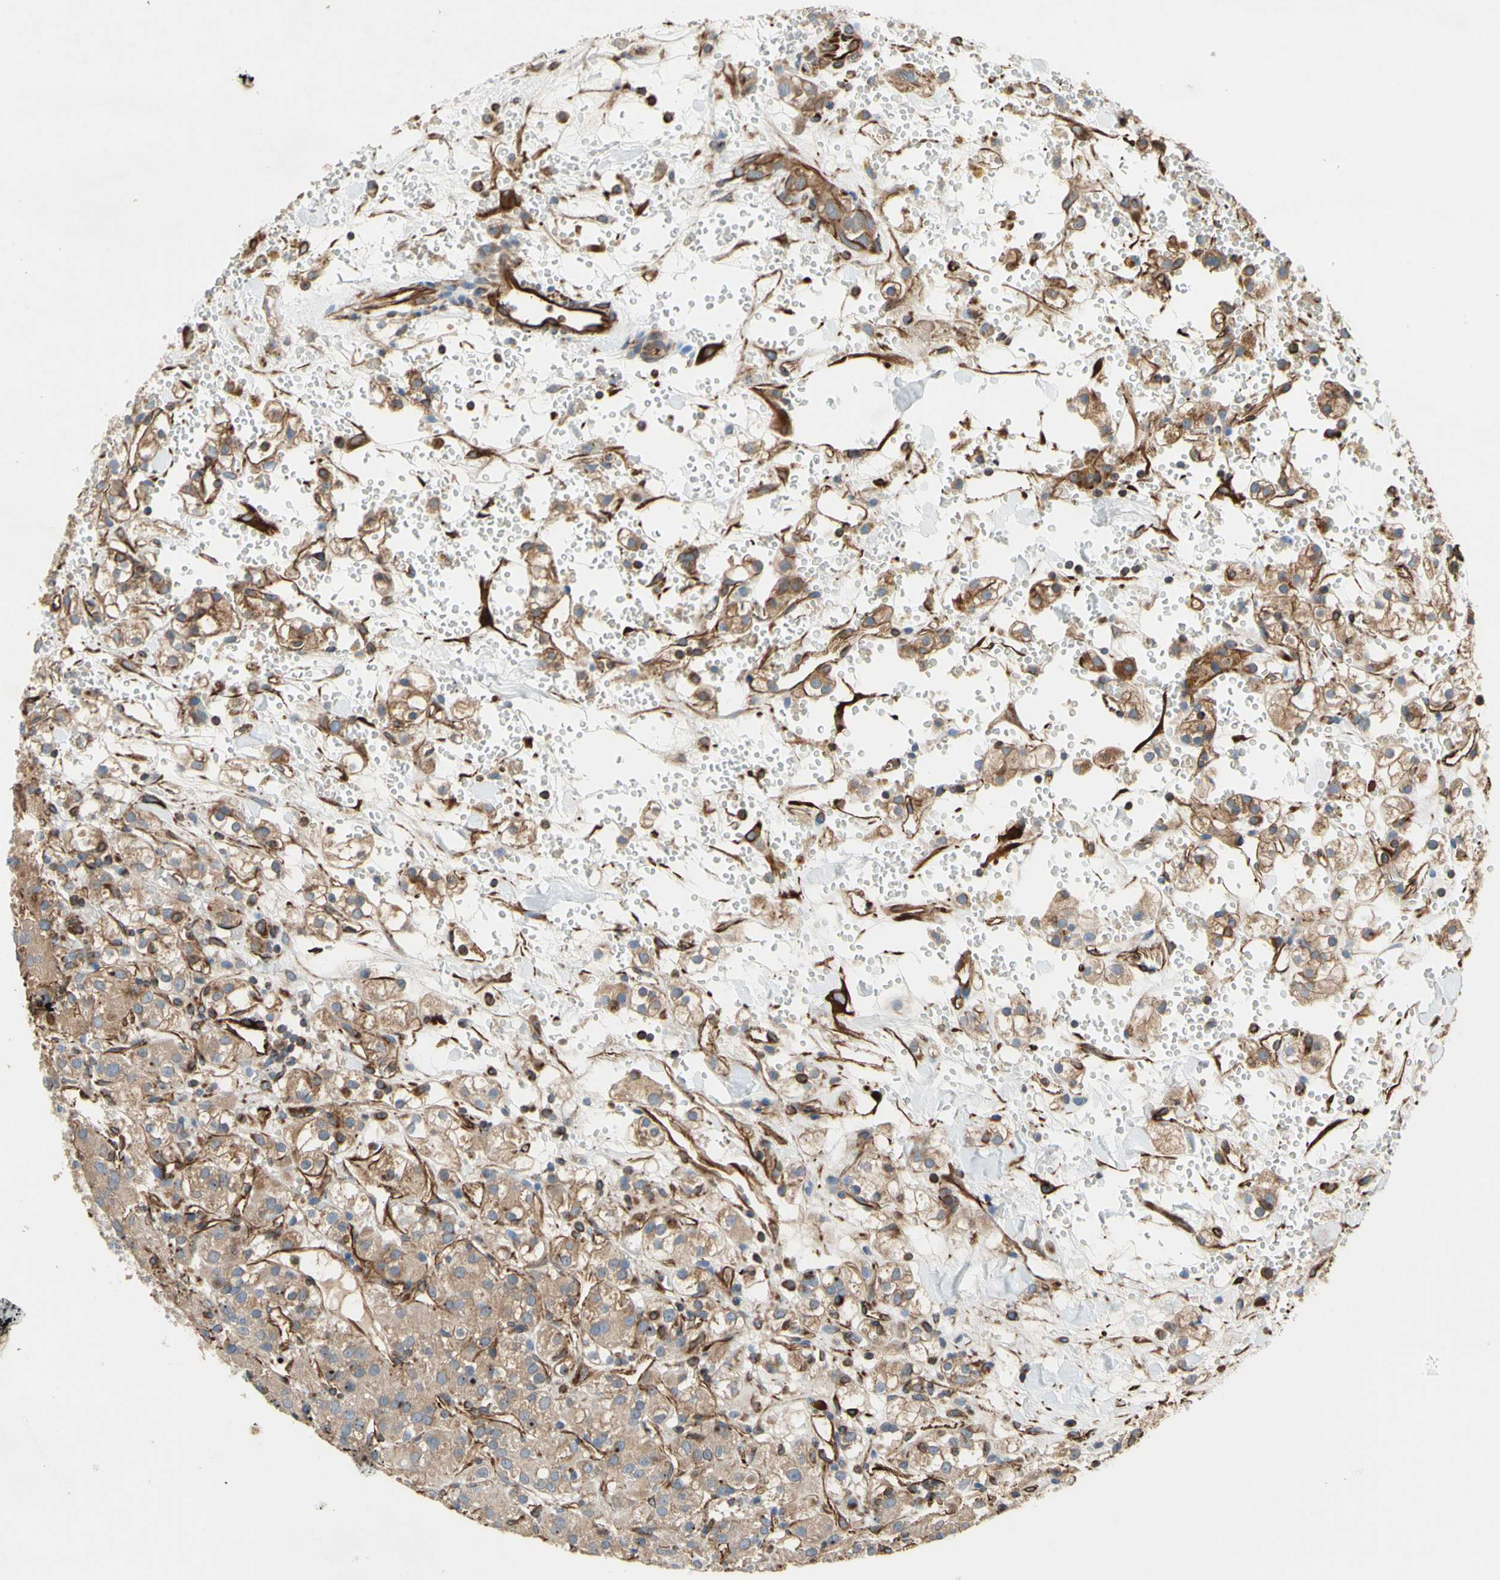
{"staining": {"intensity": "weak", "quantity": ">75%", "location": "cytoplasmic/membranous"}, "tissue": "renal cancer", "cell_type": "Tumor cells", "image_type": "cancer", "snomed": [{"axis": "morphology", "description": "Adenocarcinoma, NOS"}, {"axis": "topography", "description": "Kidney"}], "caption": "IHC histopathology image of neoplastic tissue: adenocarcinoma (renal) stained using immunohistochemistry shows low levels of weak protein expression localized specifically in the cytoplasmic/membranous of tumor cells, appearing as a cytoplasmic/membranous brown color.", "gene": "TRAF2", "patient": {"sex": "male", "age": 61}}